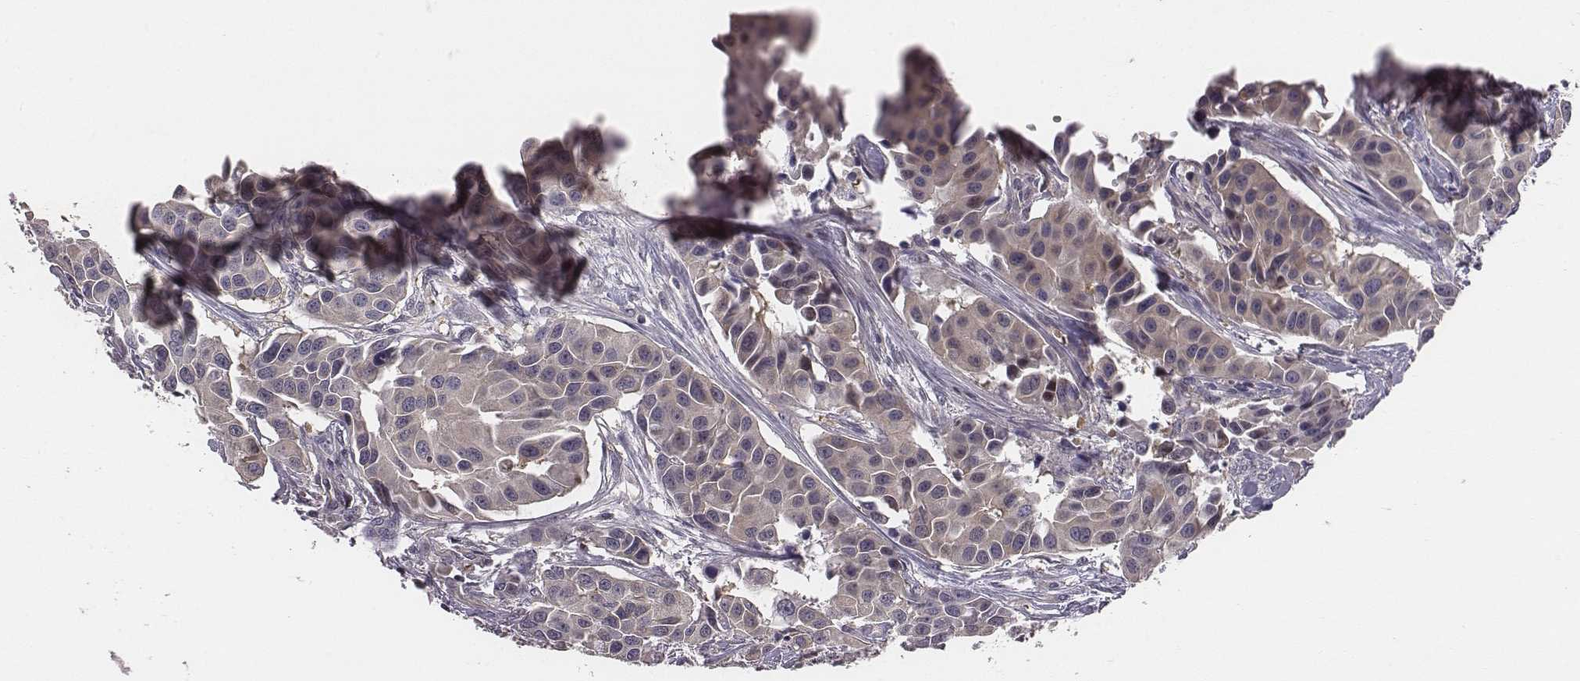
{"staining": {"intensity": "weak", "quantity": ">75%", "location": "cytoplasmic/membranous"}, "tissue": "head and neck cancer", "cell_type": "Tumor cells", "image_type": "cancer", "snomed": [{"axis": "morphology", "description": "Adenocarcinoma, NOS"}, {"axis": "topography", "description": "Head-Neck"}], "caption": "The photomicrograph demonstrates immunohistochemical staining of head and neck adenocarcinoma. There is weak cytoplasmic/membranous staining is appreciated in approximately >75% of tumor cells.", "gene": "SMURF2", "patient": {"sex": "male", "age": 76}}